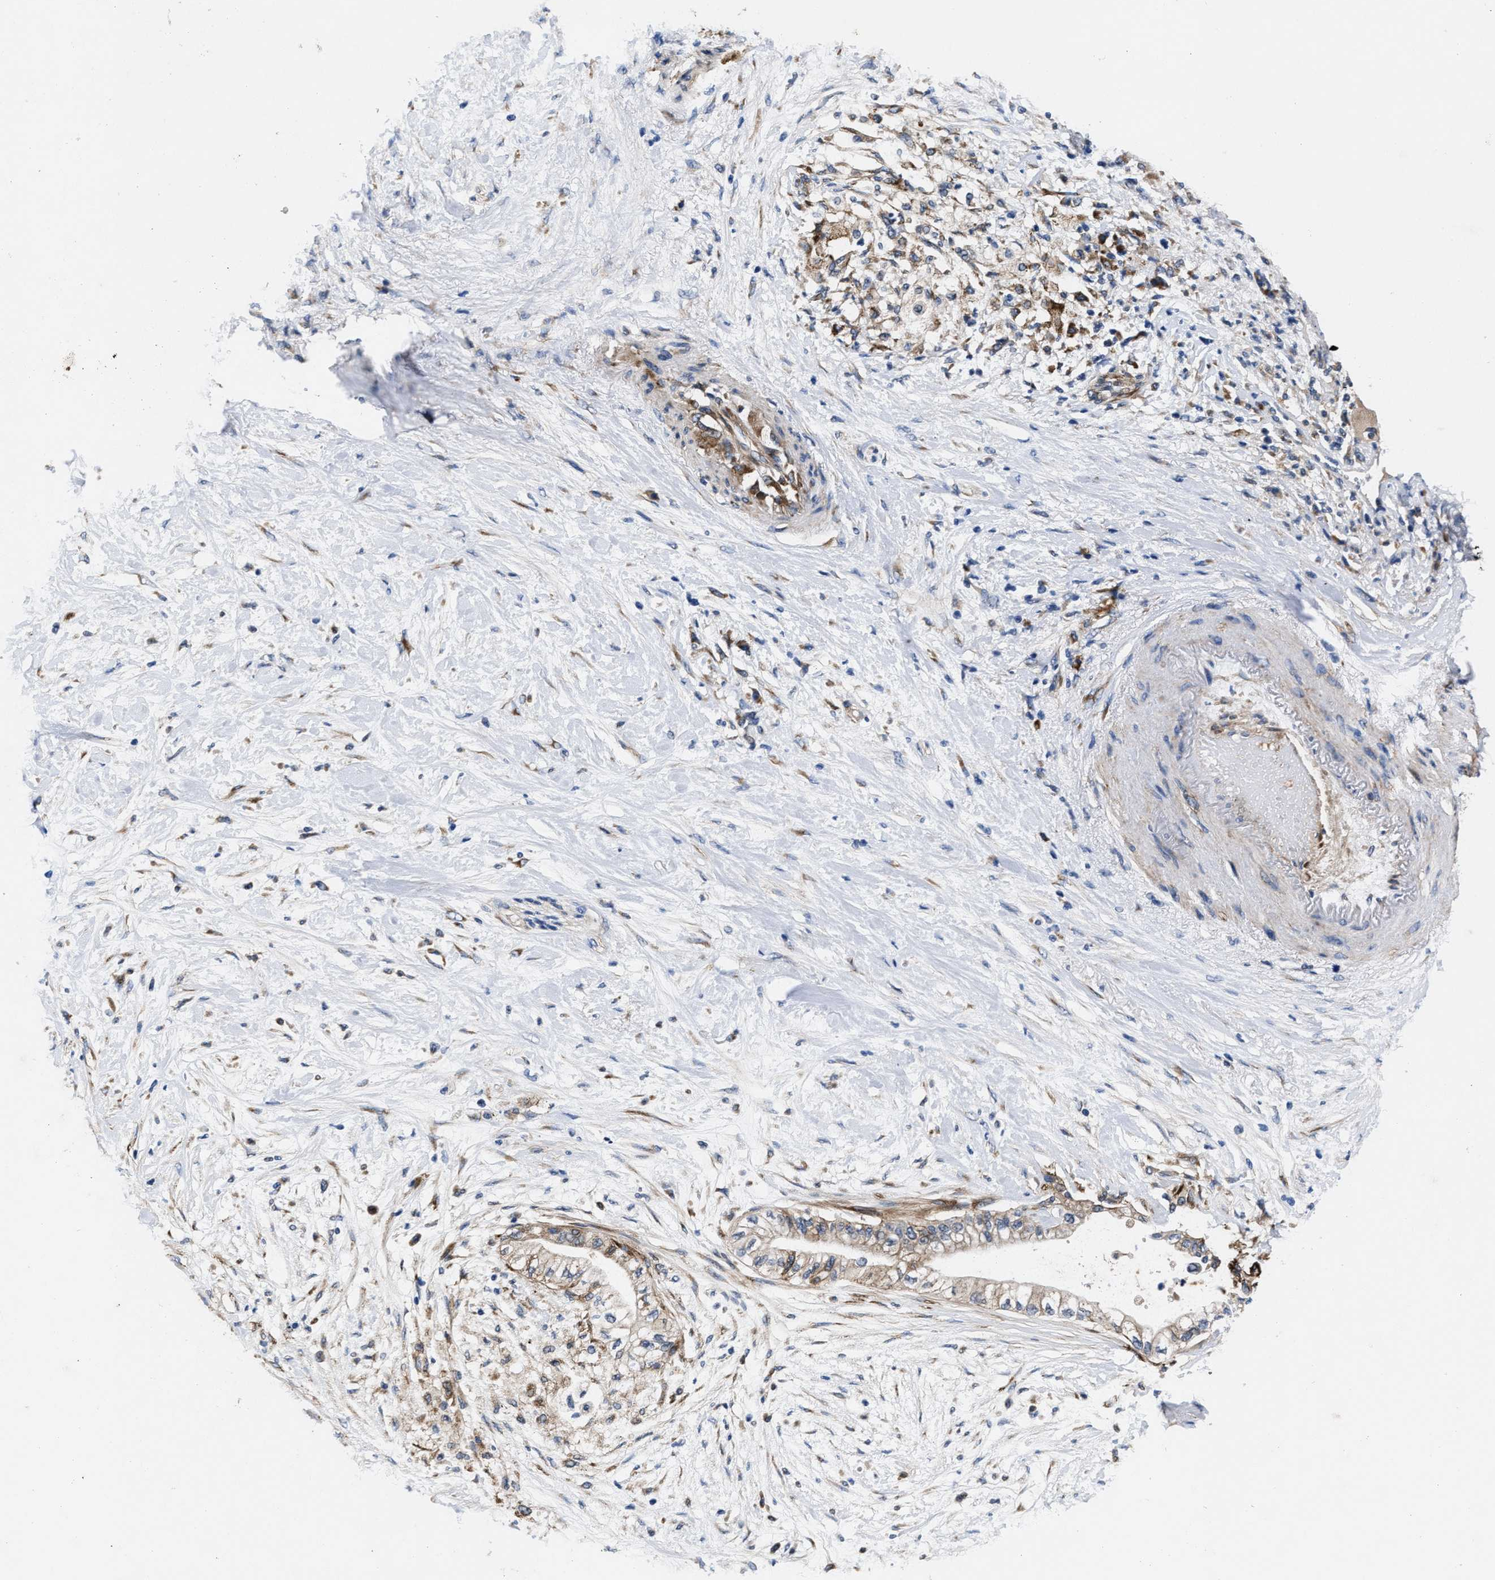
{"staining": {"intensity": "strong", "quantity": "25%-75%", "location": "cytoplasmic/membranous"}, "tissue": "pancreatic cancer", "cell_type": "Tumor cells", "image_type": "cancer", "snomed": [{"axis": "morphology", "description": "Normal tissue, NOS"}, {"axis": "morphology", "description": "Adenocarcinoma, NOS"}, {"axis": "topography", "description": "Pancreas"}, {"axis": "topography", "description": "Duodenum"}], "caption": "Tumor cells reveal strong cytoplasmic/membranous positivity in approximately 25%-75% of cells in pancreatic adenocarcinoma.", "gene": "SLC12A2", "patient": {"sex": "female", "age": 60}}